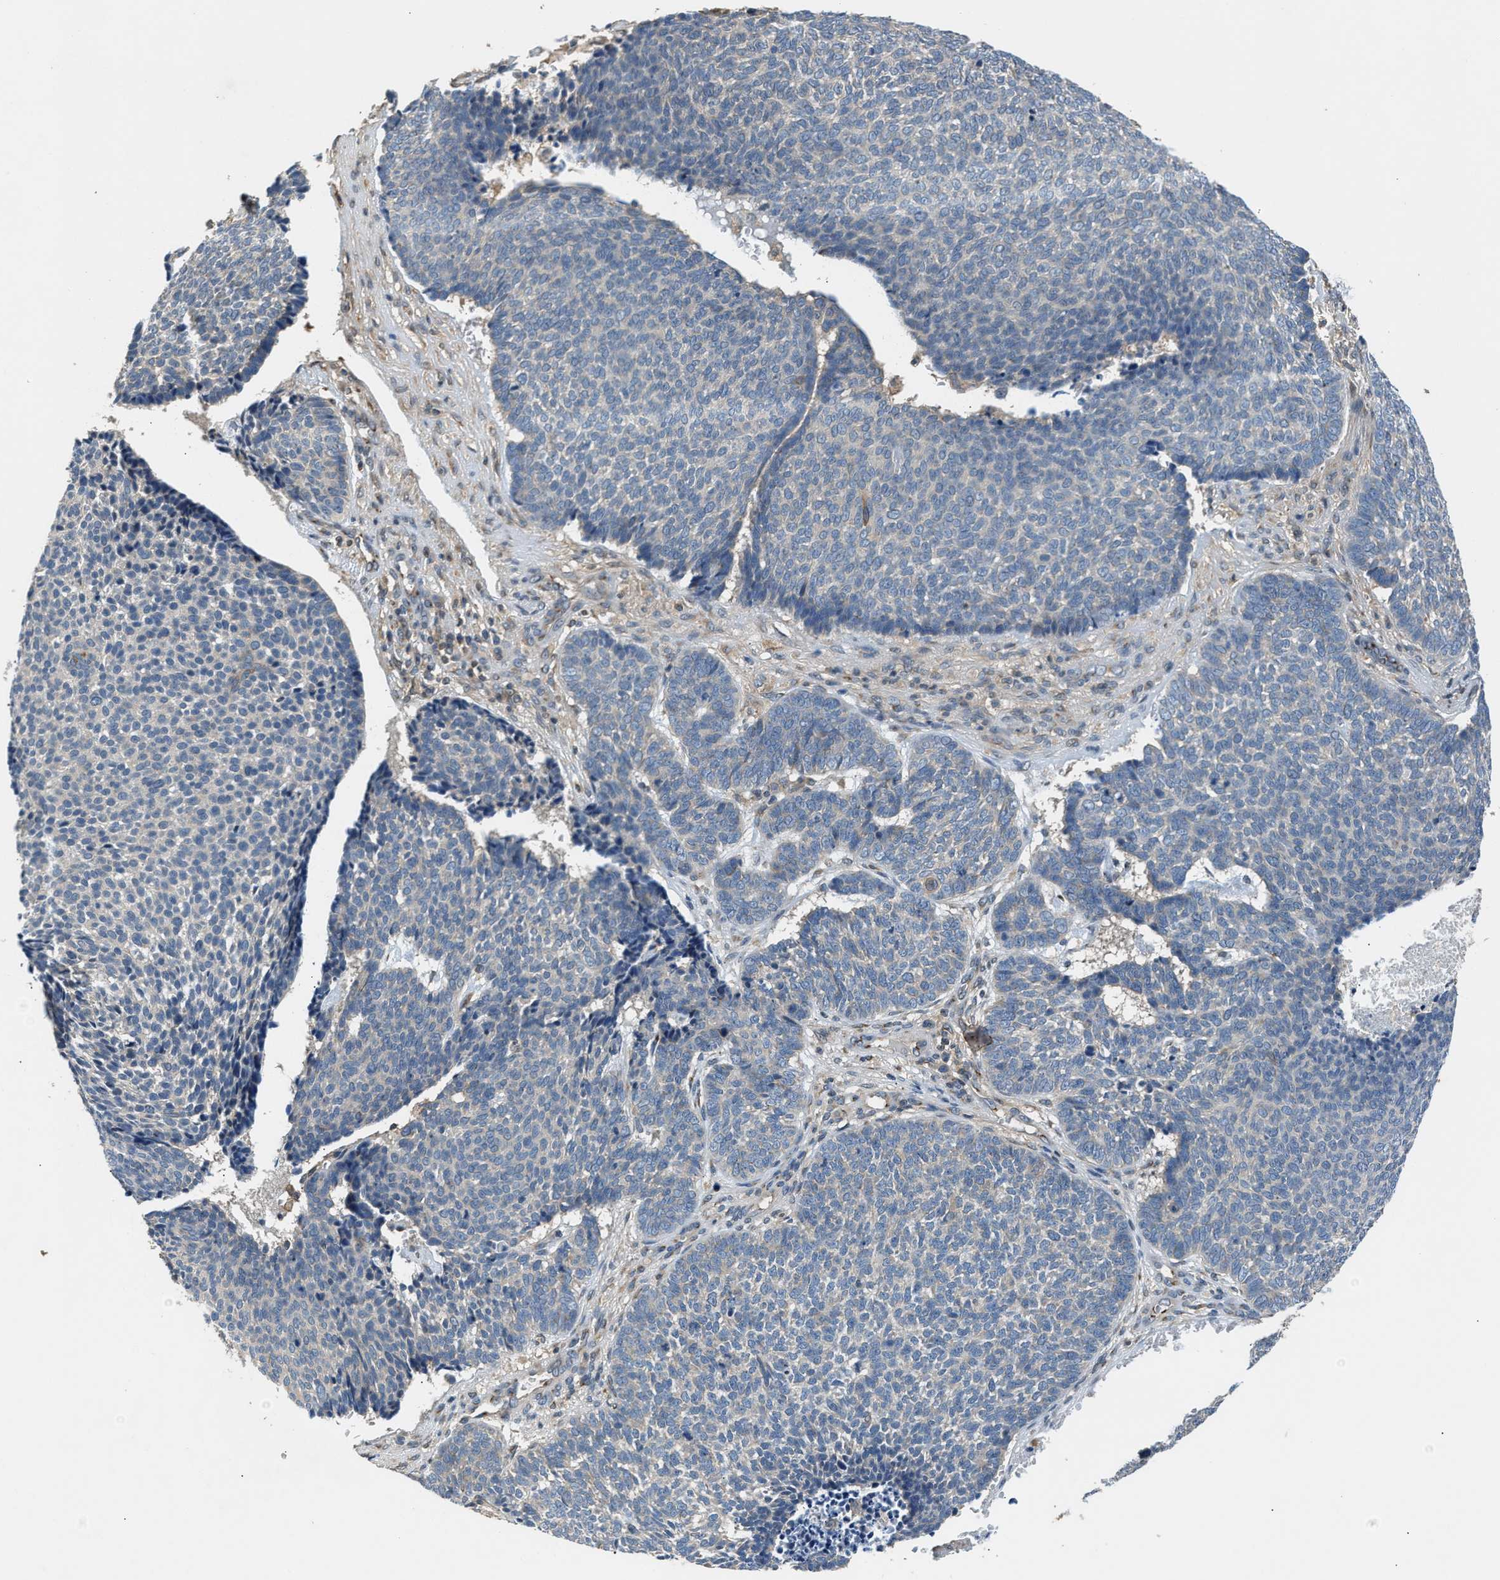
{"staining": {"intensity": "negative", "quantity": "none", "location": "none"}, "tissue": "skin cancer", "cell_type": "Tumor cells", "image_type": "cancer", "snomed": [{"axis": "morphology", "description": "Basal cell carcinoma"}, {"axis": "topography", "description": "Skin"}], "caption": "The micrograph exhibits no staining of tumor cells in basal cell carcinoma (skin). (Brightfield microscopy of DAB IHC at high magnification).", "gene": "CHUK", "patient": {"sex": "male", "age": 84}}